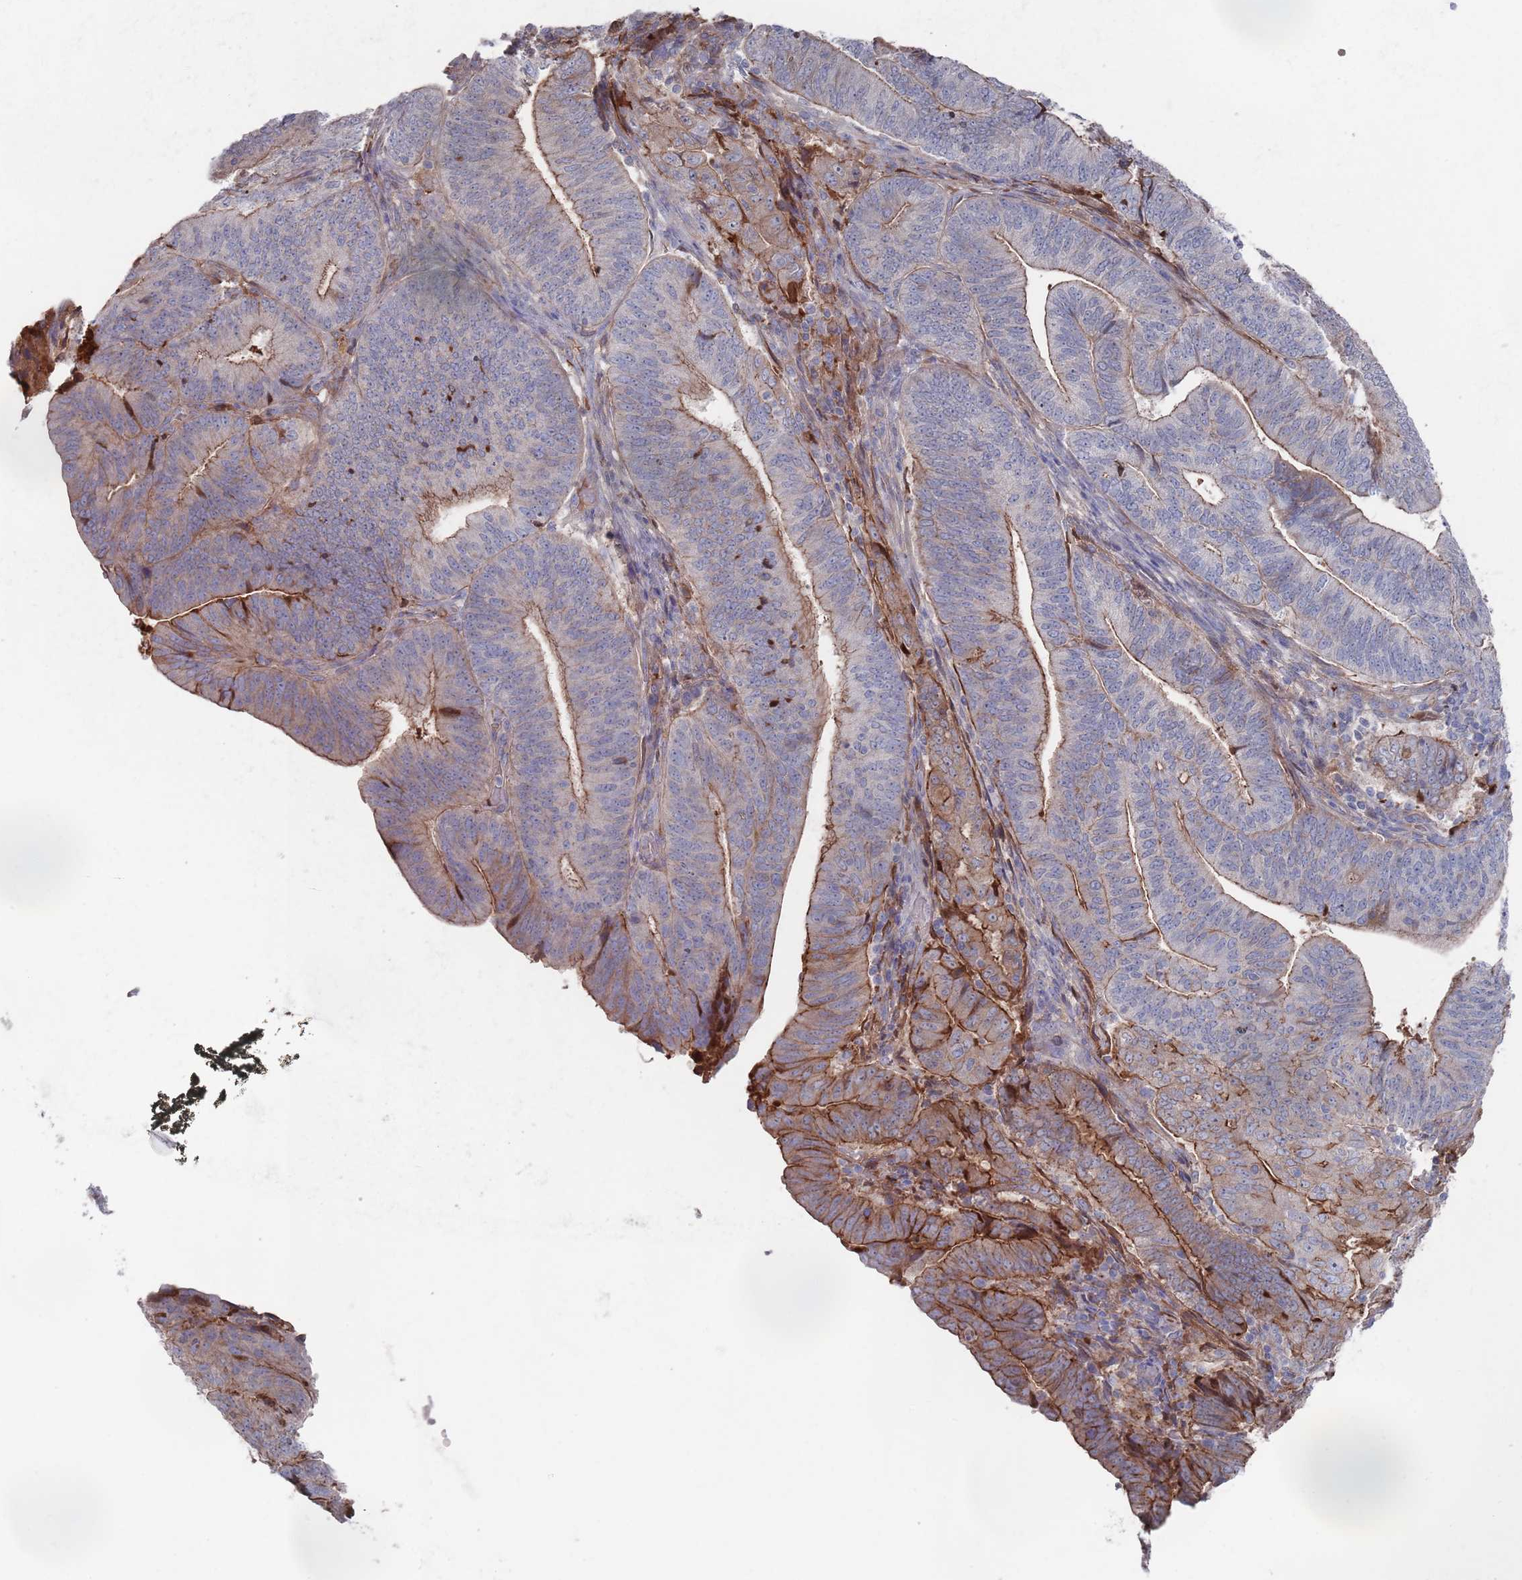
{"staining": {"intensity": "moderate", "quantity": "25%-75%", "location": "cytoplasmic/membranous"}, "tissue": "endometrial cancer", "cell_type": "Tumor cells", "image_type": "cancer", "snomed": [{"axis": "morphology", "description": "Adenocarcinoma, NOS"}, {"axis": "topography", "description": "Endometrium"}], "caption": "Brown immunohistochemical staining in human adenocarcinoma (endometrial) demonstrates moderate cytoplasmic/membranous positivity in about 25%-75% of tumor cells. The protein of interest is shown in brown color, while the nuclei are stained blue.", "gene": "PLEKHA4", "patient": {"sex": "female", "age": 70}}